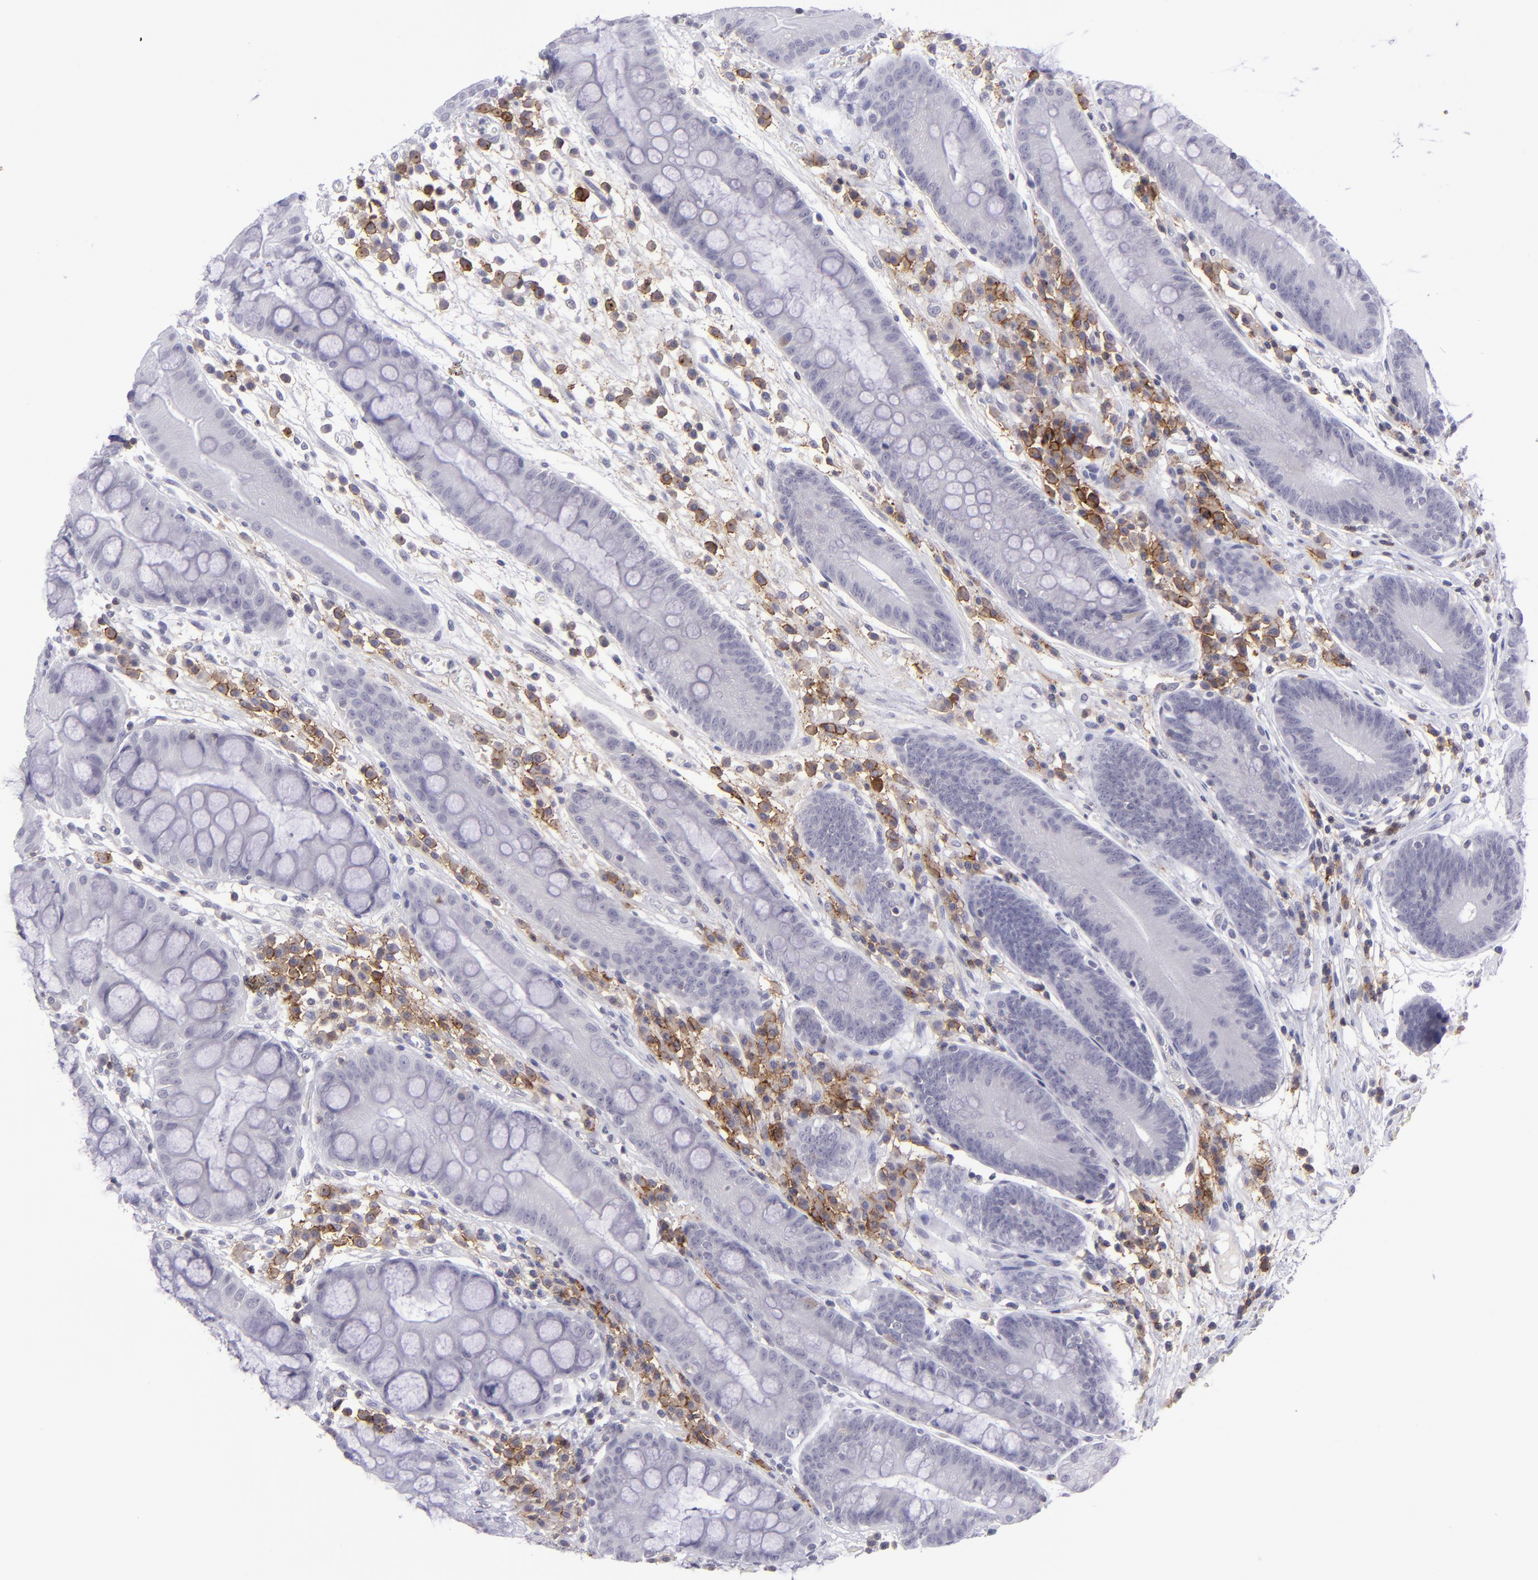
{"staining": {"intensity": "negative", "quantity": "none", "location": "none"}, "tissue": "stomach", "cell_type": "Glandular cells", "image_type": "normal", "snomed": [{"axis": "morphology", "description": "Normal tissue, NOS"}, {"axis": "morphology", "description": "Inflammation, NOS"}, {"axis": "topography", "description": "Stomach, lower"}], "caption": "DAB (3,3'-diaminobenzidine) immunohistochemical staining of unremarkable human stomach reveals no significant staining in glandular cells. (DAB (3,3'-diaminobenzidine) IHC, high magnification).", "gene": "CD48", "patient": {"sex": "male", "age": 59}}